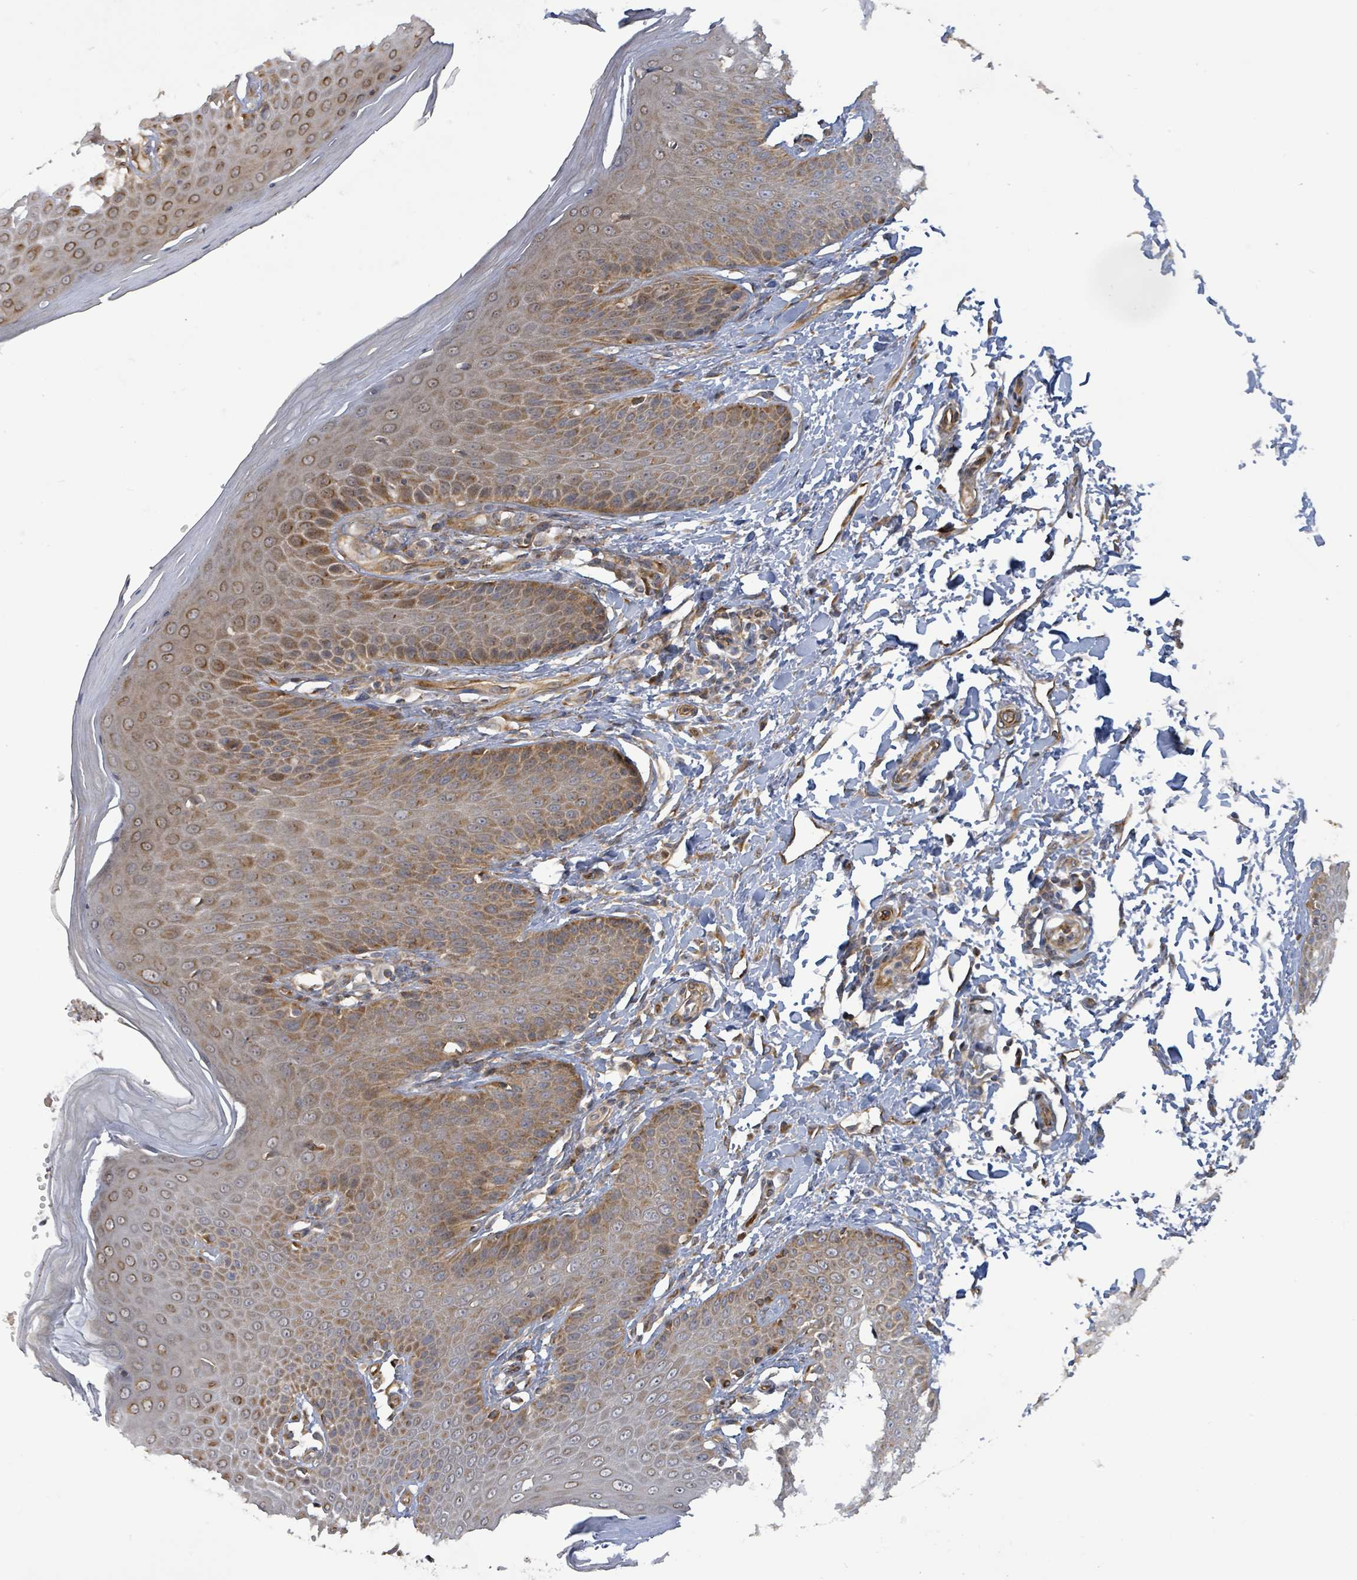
{"staining": {"intensity": "moderate", "quantity": ">75%", "location": "cytoplasmic/membranous"}, "tissue": "skin", "cell_type": "Epidermal cells", "image_type": "normal", "snomed": [{"axis": "morphology", "description": "Normal tissue, NOS"}, {"axis": "topography", "description": "Peripheral nerve tissue"}], "caption": "The photomicrograph shows a brown stain indicating the presence of a protein in the cytoplasmic/membranous of epidermal cells in skin.", "gene": "KBTBD11", "patient": {"sex": "male", "age": 51}}